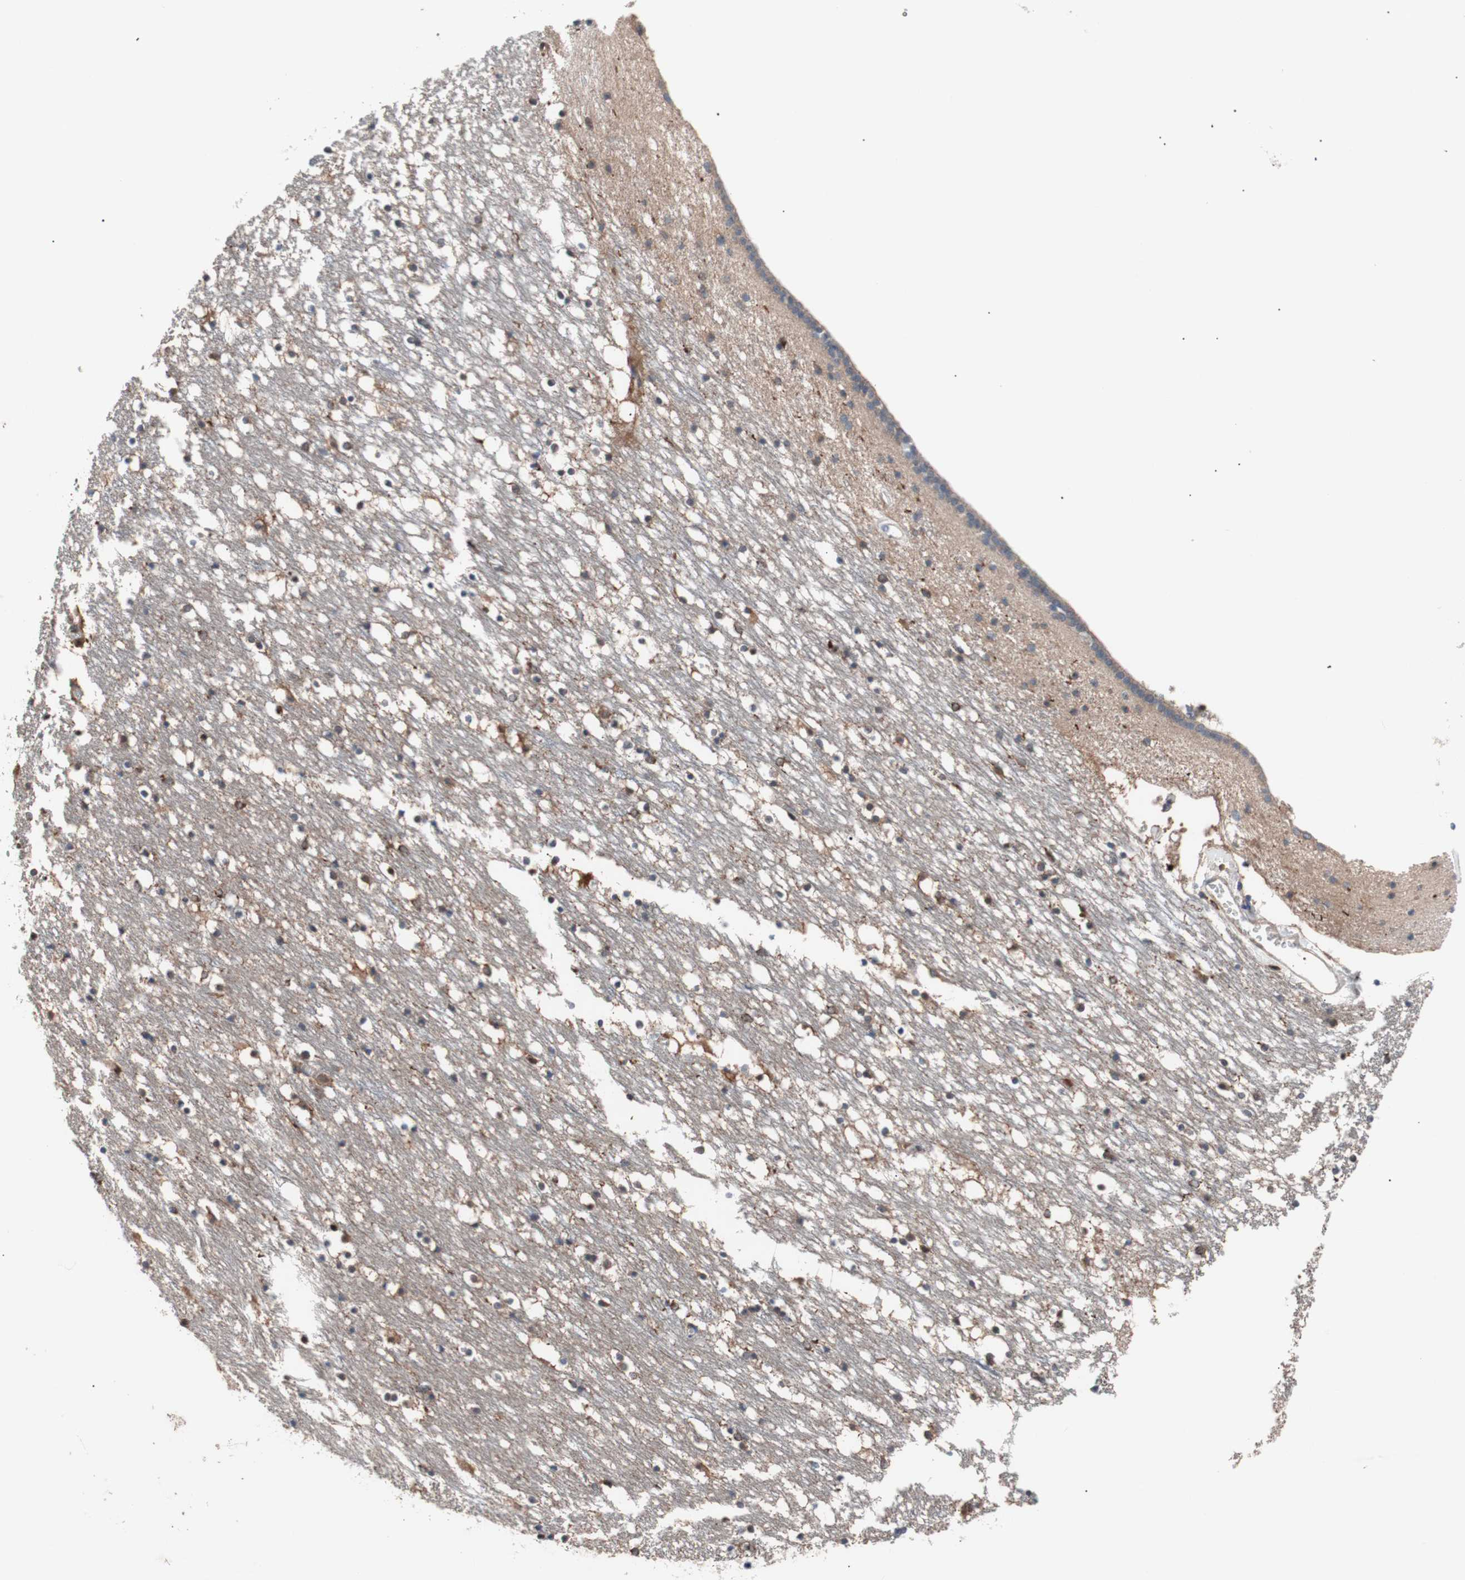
{"staining": {"intensity": "moderate", "quantity": "25%-75%", "location": "cytoplasmic/membranous,nuclear"}, "tissue": "caudate", "cell_type": "Glial cells", "image_type": "normal", "snomed": [{"axis": "morphology", "description": "Normal tissue, NOS"}, {"axis": "topography", "description": "Lateral ventricle wall"}], "caption": "Protein staining by immunohistochemistry (IHC) reveals moderate cytoplasmic/membranous,nuclear expression in about 25%-75% of glial cells in benign caudate.", "gene": "PIK3R1", "patient": {"sex": "male", "age": 45}}